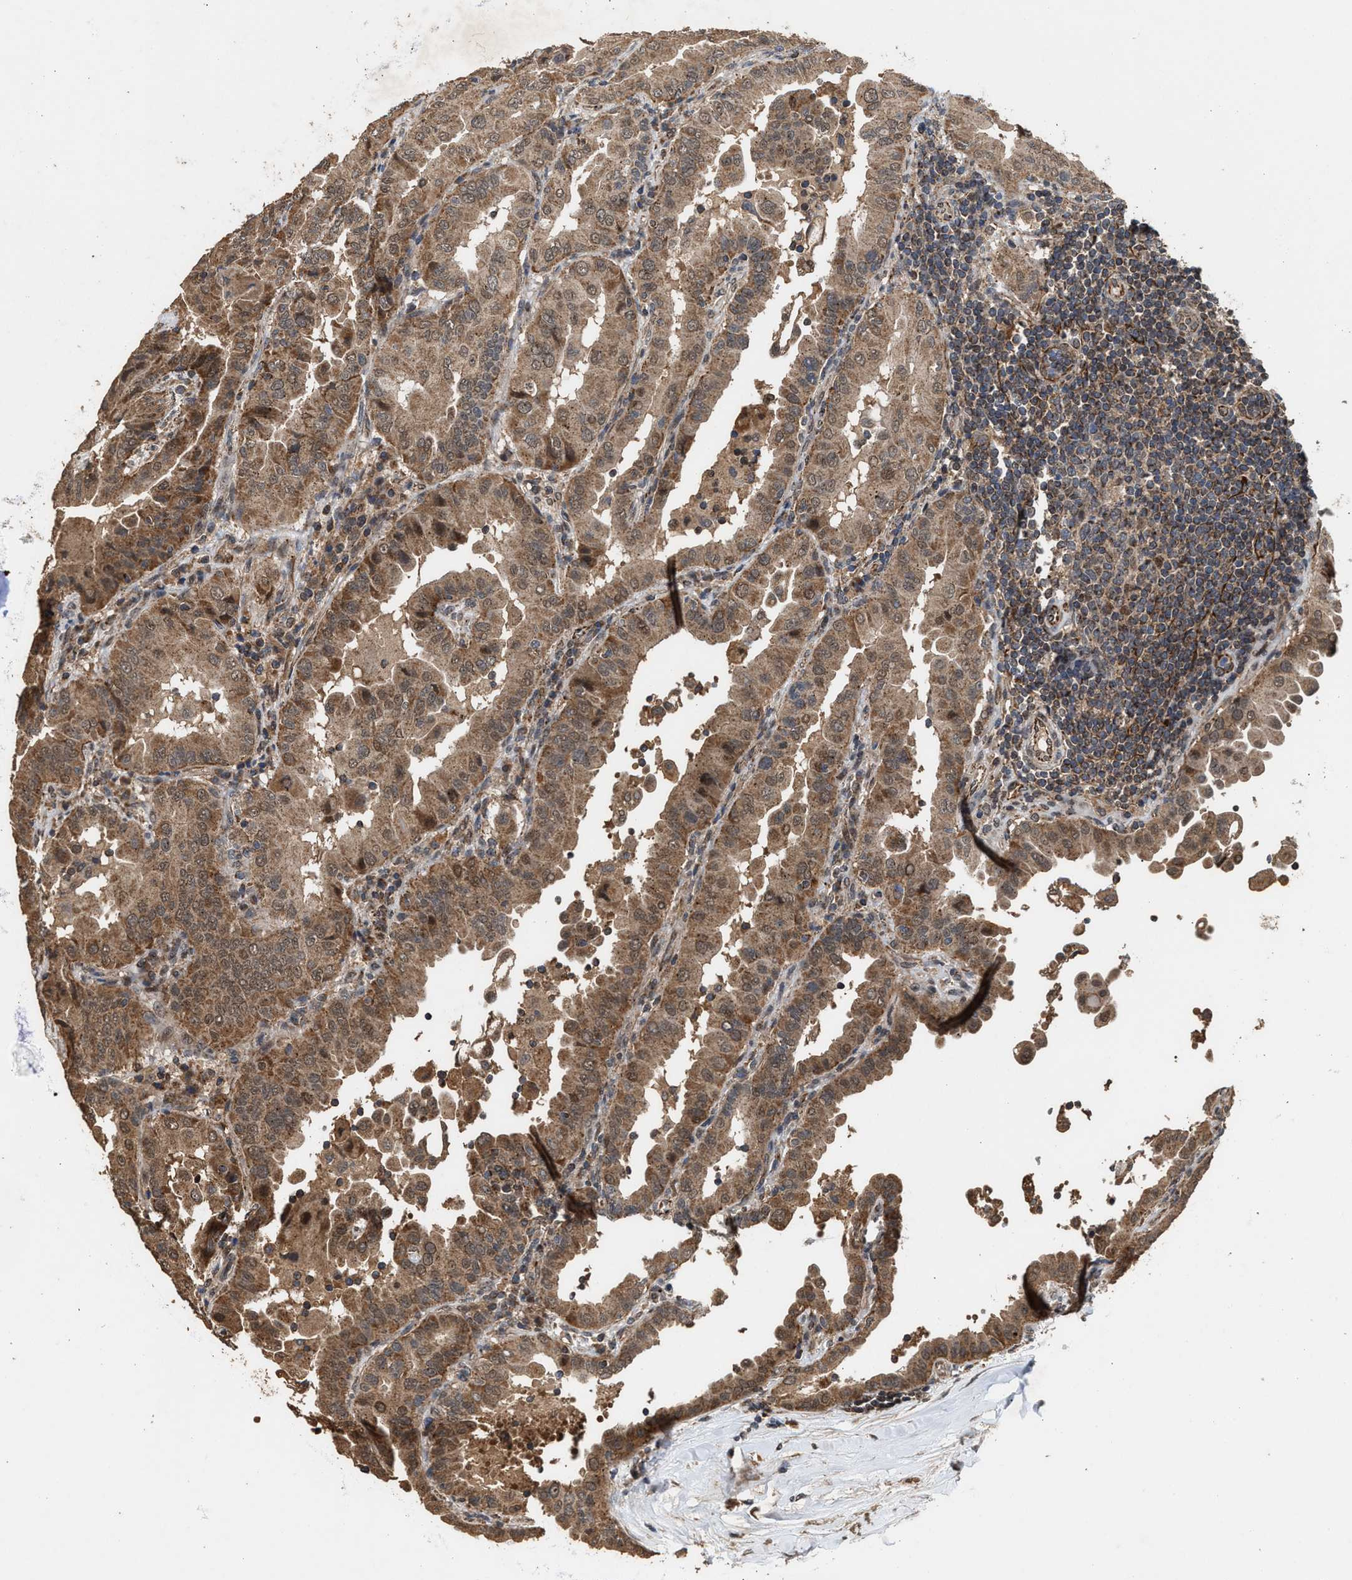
{"staining": {"intensity": "moderate", "quantity": ">75%", "location": "cytoplasmic/membranous"}, "tissue": "thyroid cancer", "cell_type": "Tumor cells", "image_type": "cancer", "snomed": [{"axis": "morphology", "description": "Papillary adenocarcinoma, NOS"}, {"axis": "topography", "description": "Thyroid gland"}], "caption": "Immunohistochemical staining of human papillary adenocarcinoma (thyroid) displays medium levels of moderate cytoplasmic/membranous staining in about >75% of tumor cells. The staining was performed using DAB, with brown indicating positive protein expression. Nuclei are stained blue with hematoxylin.", "gene": "ZNHIT6", "patient": {"sex": "male", "age": 33}}